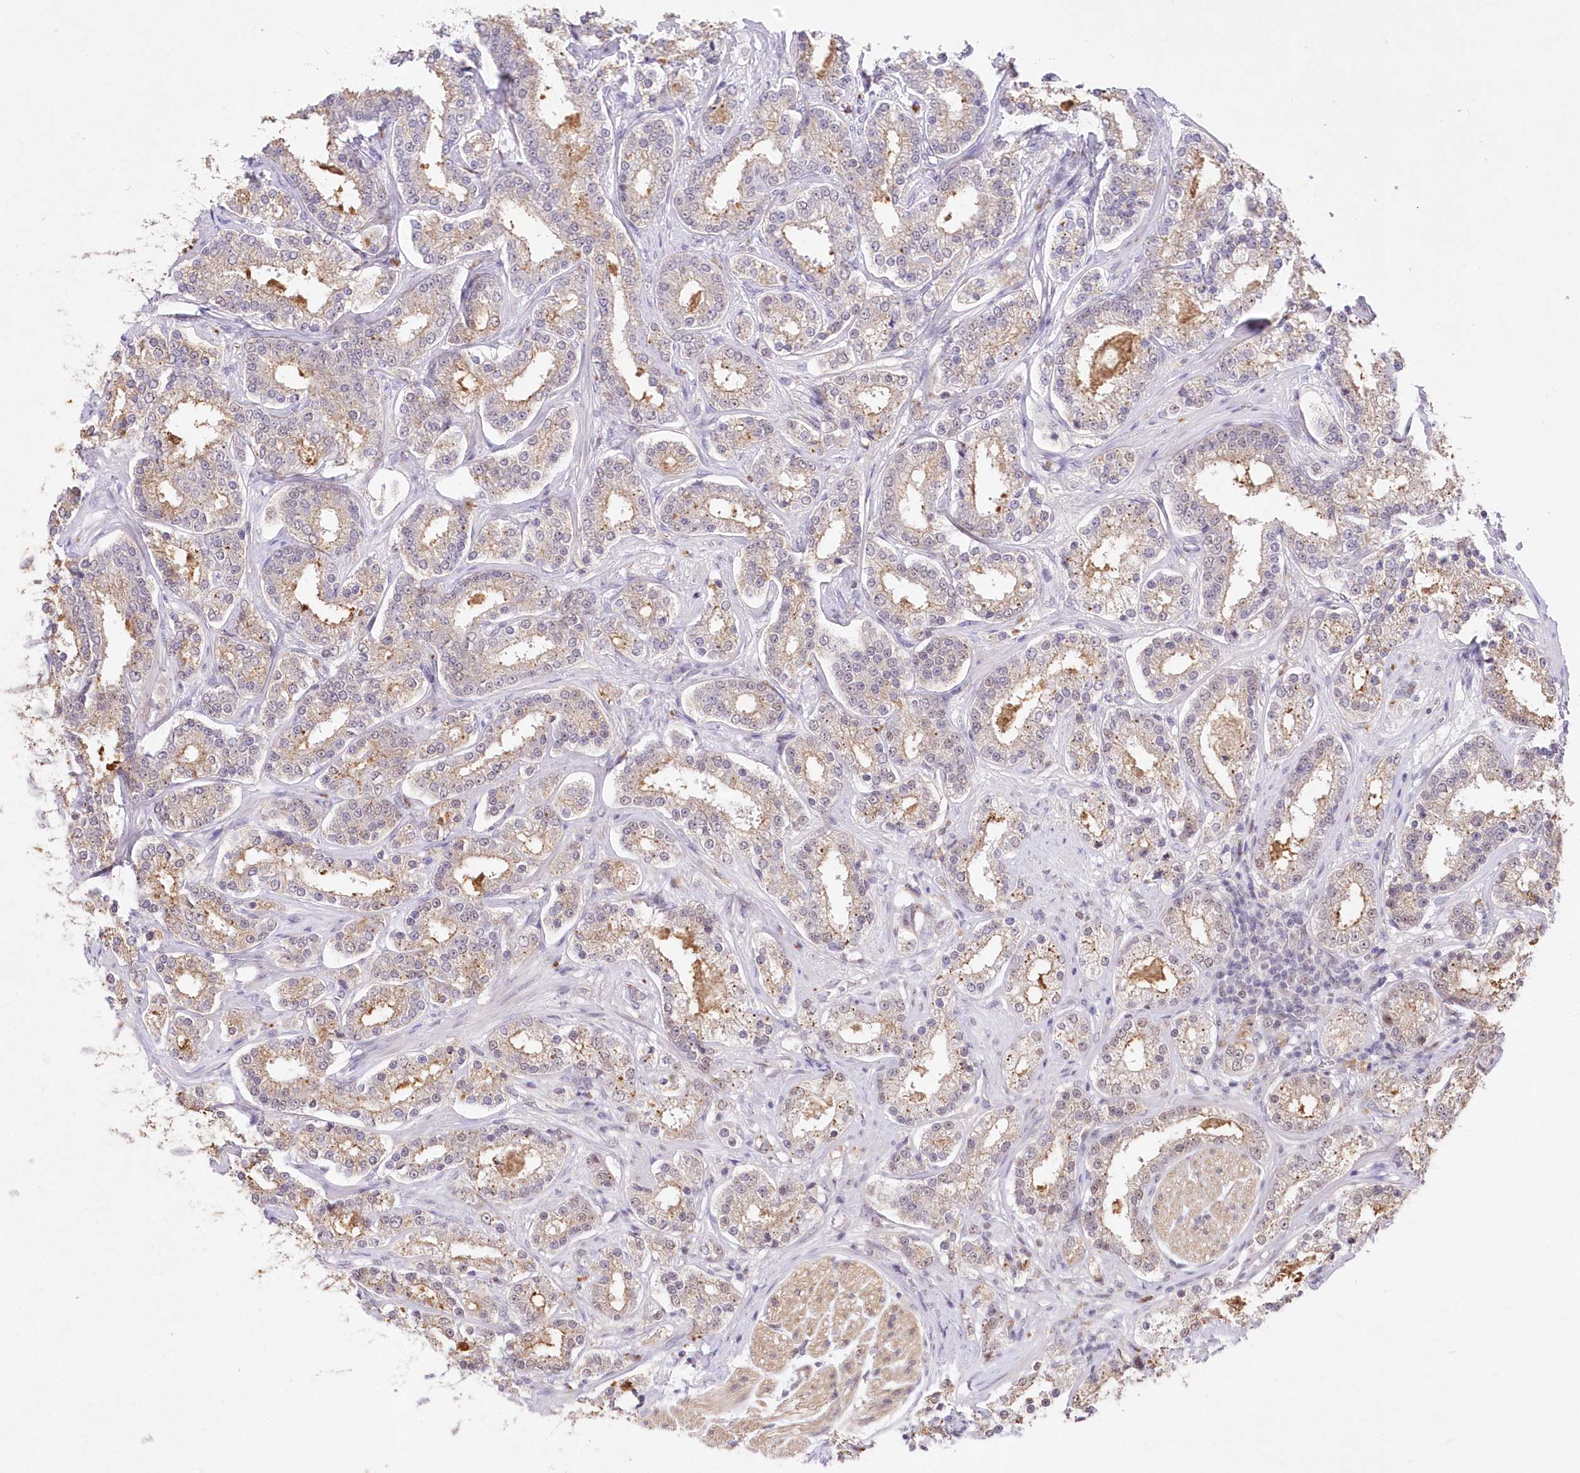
{"staining": {"intensity": "weak", "quantity": "<25%", "location": "cytoplasmic/membranous"}, "tissue": "prostate cancer", "cell_type": "Tumor cells", "image_type": "cancer", "snomed": [{"axis": "morphology", "description": "Normal tissue, NOS"}, {"axis": "morphology", "description": "Adenocarcinoma, High grade"}, {"axis": "topography", "description": "Prostate"}], "caption": "The photomicrograph displays no staining of tumor cells in prostate cancer (adenocarcinoma (high-grade)).", "gene": "RBM27", "patient": {"sex": "male", "age": 83}}